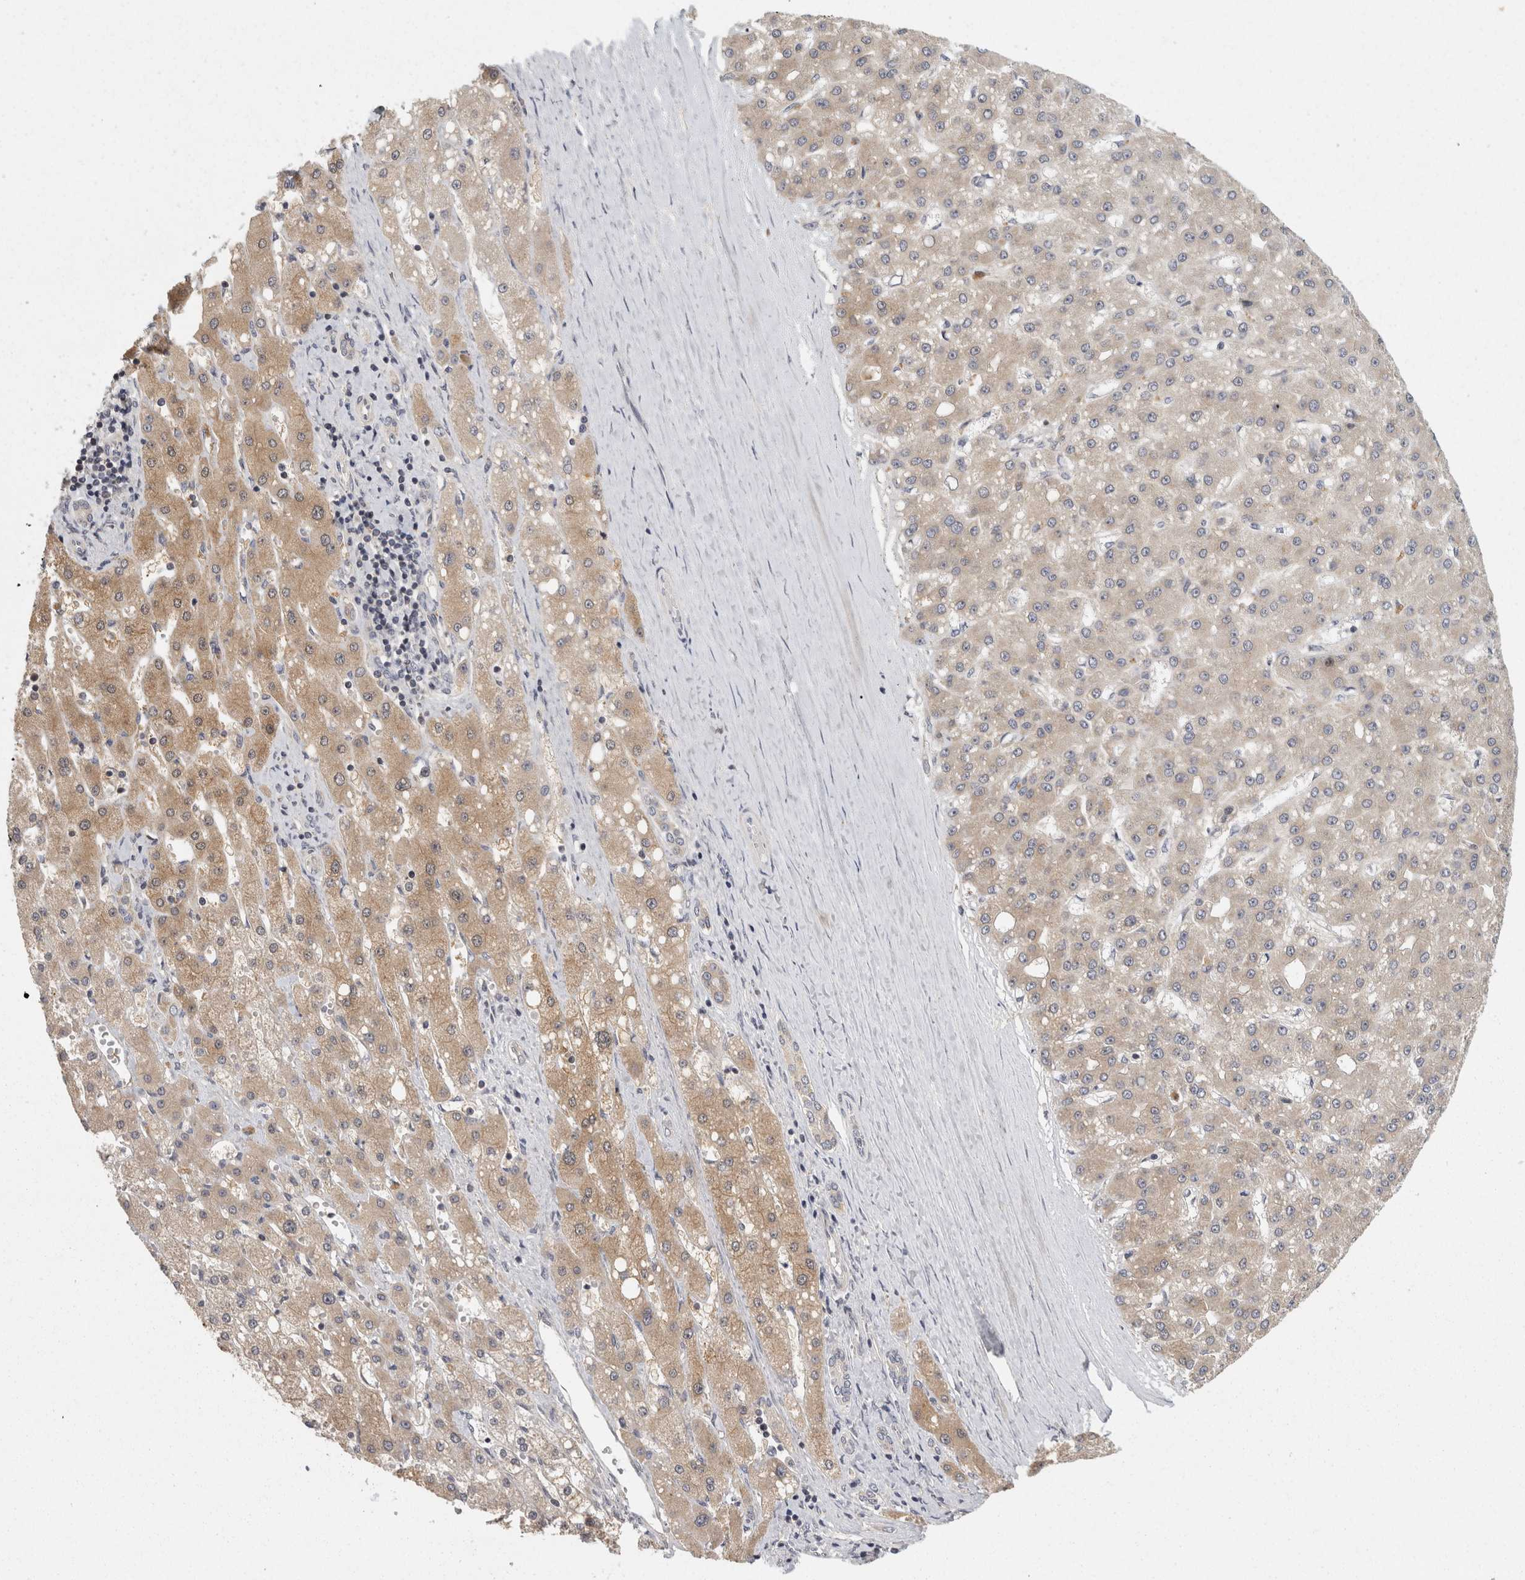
{"staining": {"intensity": "moderate", "quantity": "<25%", "location": "cytoplasmic/membranous"}, "tissue": "liver cancer", "cell_type": "Tumor cells", "image_type": "cancer", "snomed": [{"axis": "morphology", "description": "Carcinoma, Hepatocellular, NOS"}, {"axis": "topography", "description": "Liver"}], "caption": "Protein staining of hepatocellular carcinoma (liver) tissue shows moderate cytoplasmic/membranous staining in about <25% of tumor cells. Immunohistochemistry (ihc) stains the protein of interest in brown and the nuclei are stained blue.", "gene": "ACAT2", "patient": {"sex": "male", "age": 67}}